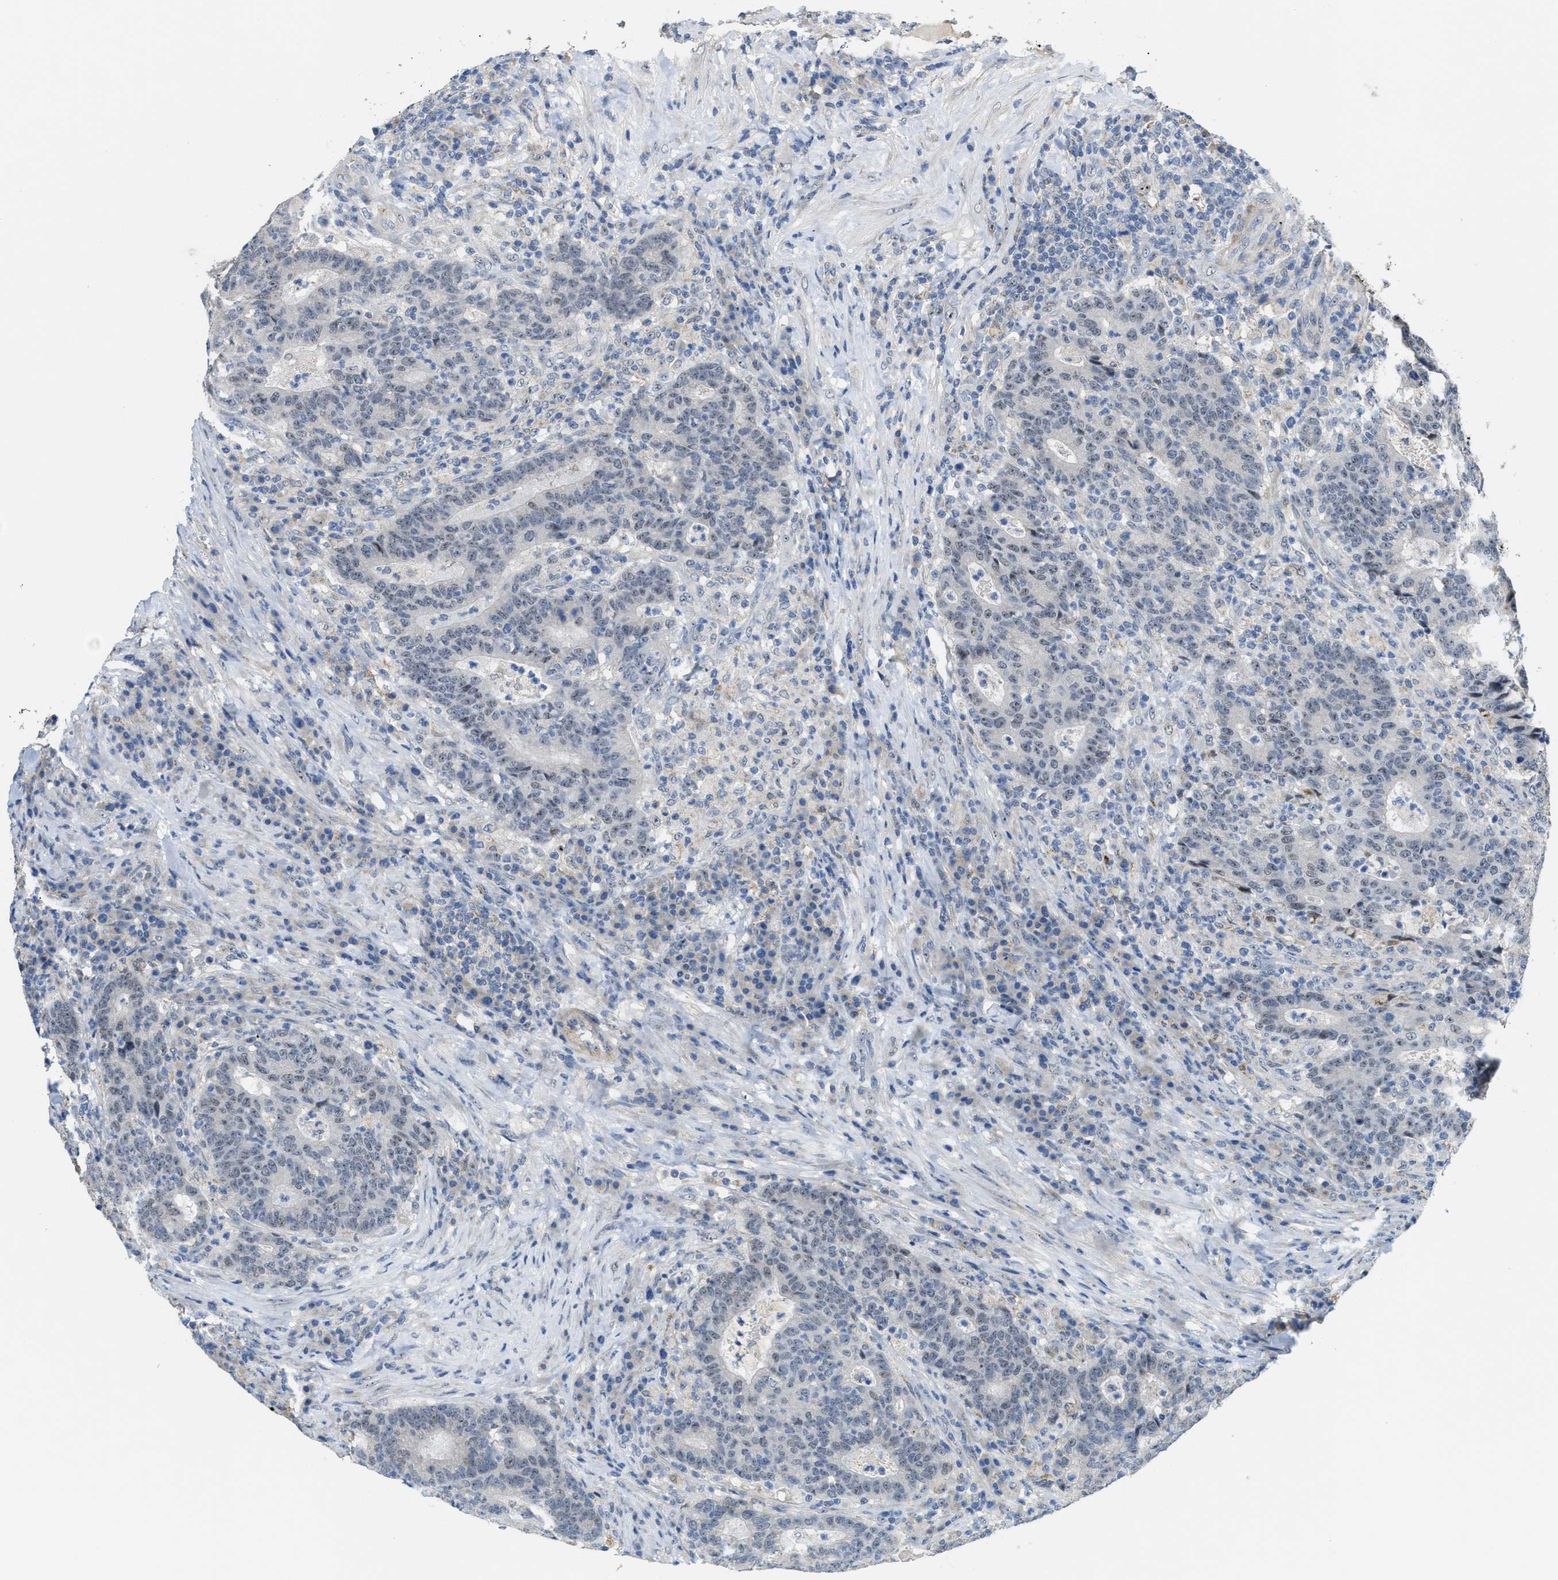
{"staining": {"intensity": "weak", "quantity": "25%-75%", "location": "nuclear"}, "tissue": "colorectal cancer", "cell_type": "Tumor cells", "image_type": "cancer", "snomed": [{"axis": "morphology", "description": "Adenocarcinoma, NOS"}, {"axis": "topography", "description": "Colon"}], "caption": "A low amount of weak nuclear positivity is seen in approximately 25%-75% of tumor cells in colorectal cancer (adenocarcinoma) tissue.", "gene": "ZNF783", "patient": {"sex": "female", "age": 75}}